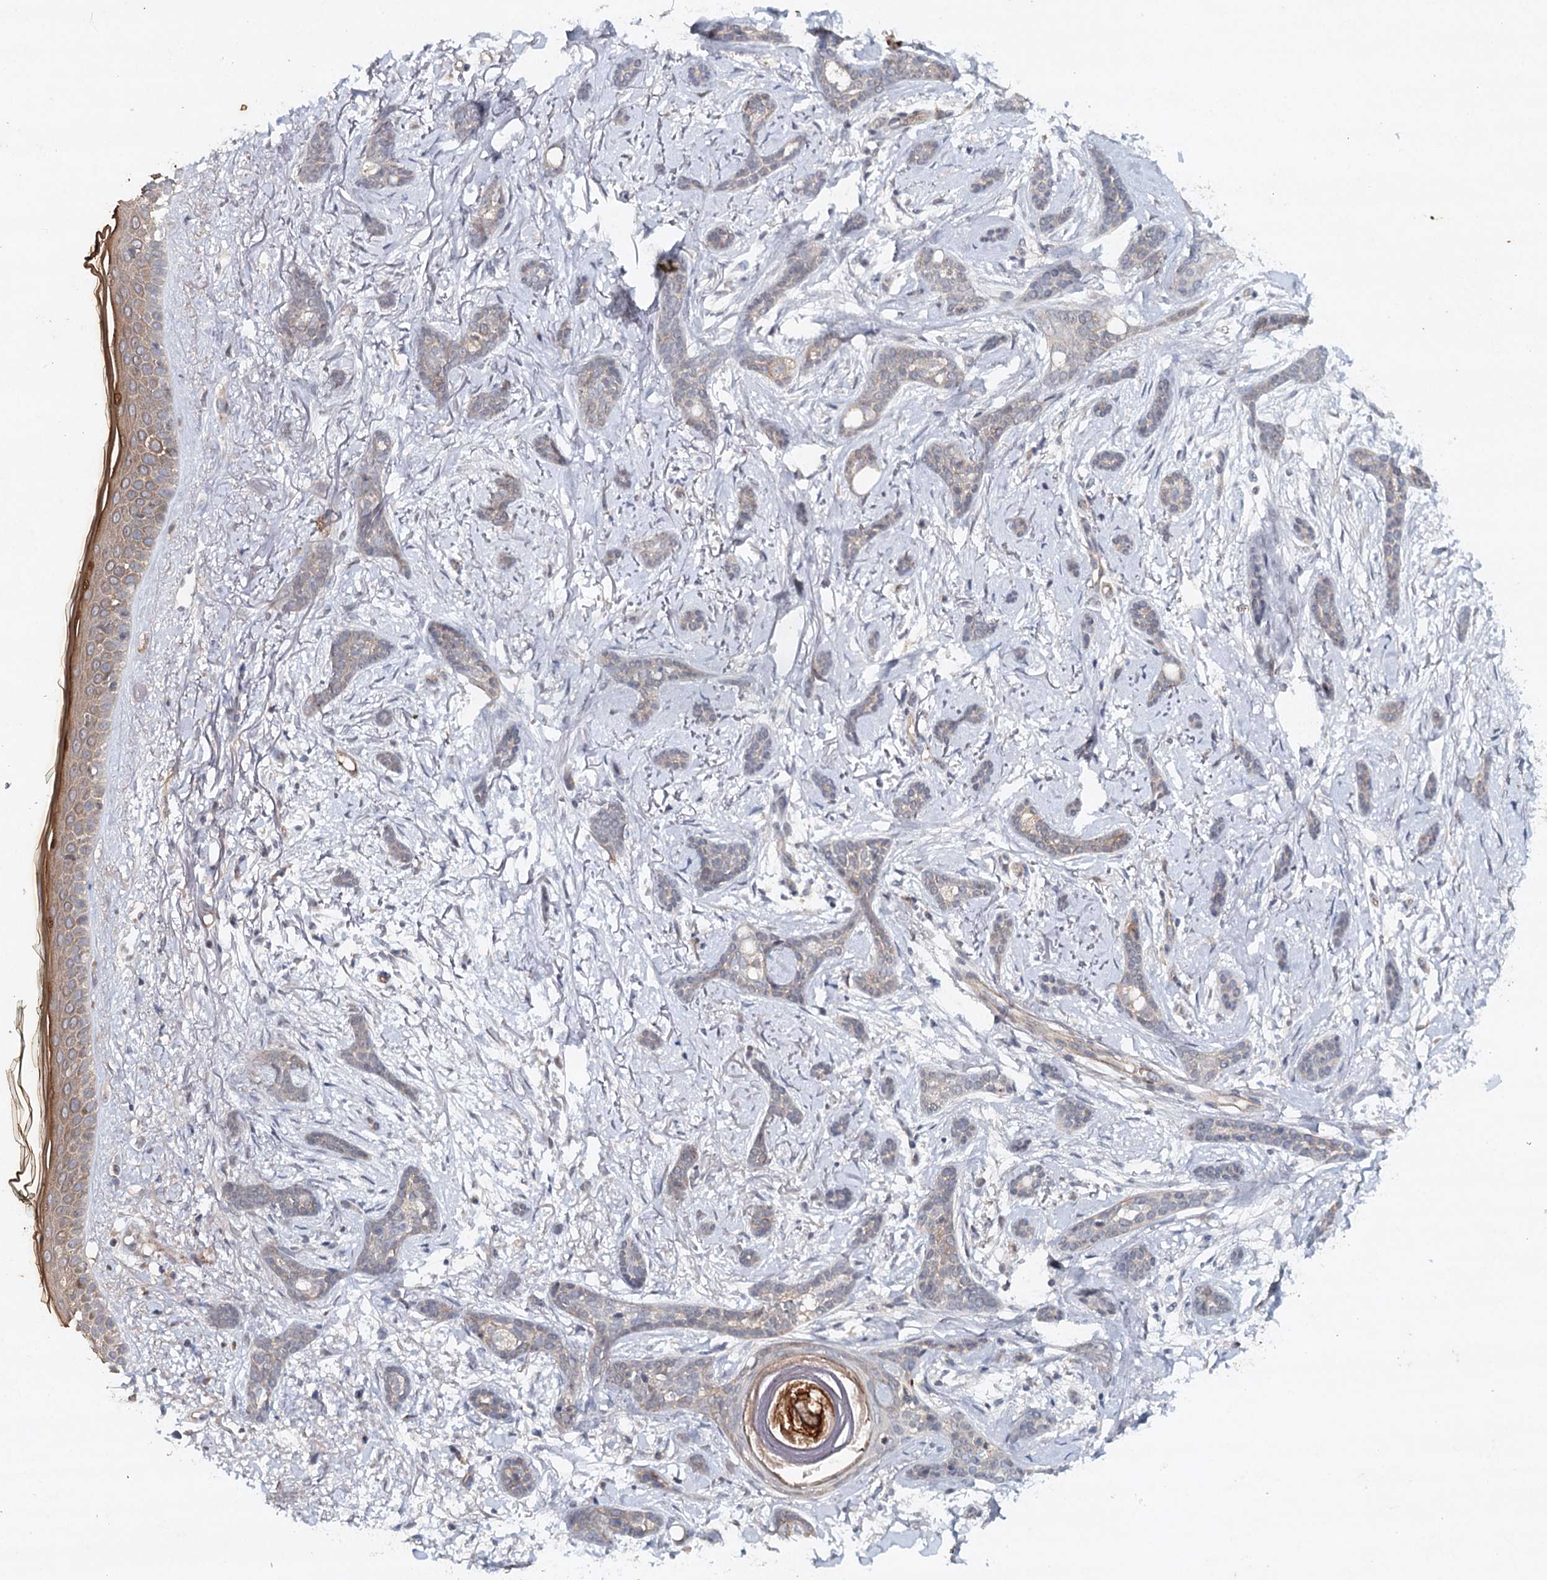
{"staining": {"intensity": "weak", "quantity": "<25%", "location": "cytoplasmic/membranous"}, "tissue": "skin cancer", "cell_type": "Tumor cells", "image_type": "cancer", "snomed": [{"axis": "morphology", "description": "Basal cell carcinoma"}, {"axis": "morphology", "description": "Adnexal tumor, benign"}, {"axis": "topography", "description": "Skin"}], "caption": "This is an immunohistochemistry (IHC) micrograph of skin cancer. There is no positivity in tumor cells.", "gene": "SYNPO", "patient": {"sex": "female", "age": 42}}